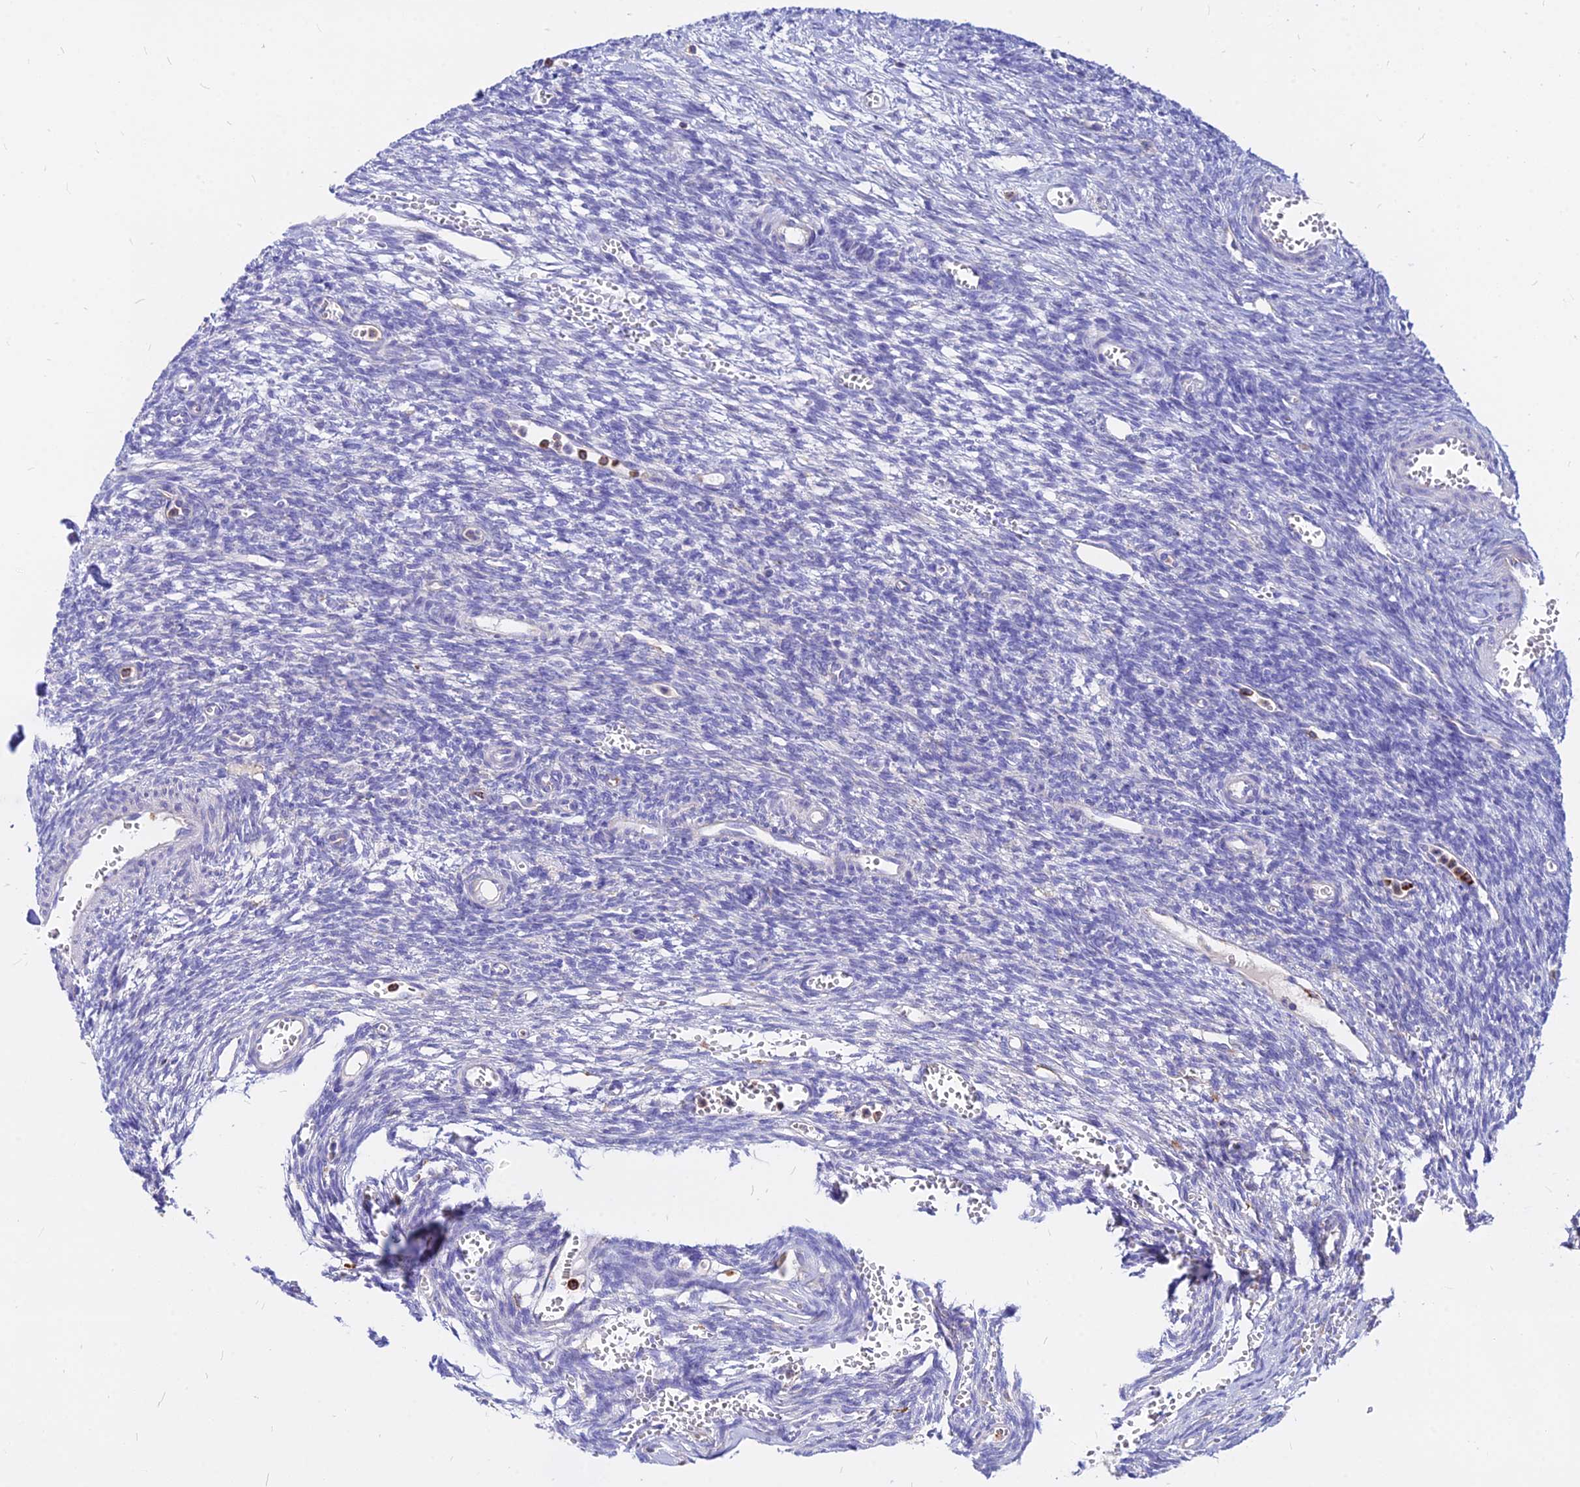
{"staining": {"intensity": "negative", "quantity": "none", "location": "none"}, "tissue": "ovary", "cell_type": "Ovarian stroma cells", "image_type": "normal", "snomed": [{"axis": "morphology", "description": "Normal tissue, NOS"}, {"axis": "topography", "description": "Ovary"}], "caption": "Protein analysis of normal ovary shows no significant expression in ovarian stroma cells. (Brightfield microscopy of DAB (3,3'-diaminobenzidine) immunohistochemistry at high magnification).", "gene": "AGTRAP", "patient": {"sex": "female", "age": 39}}